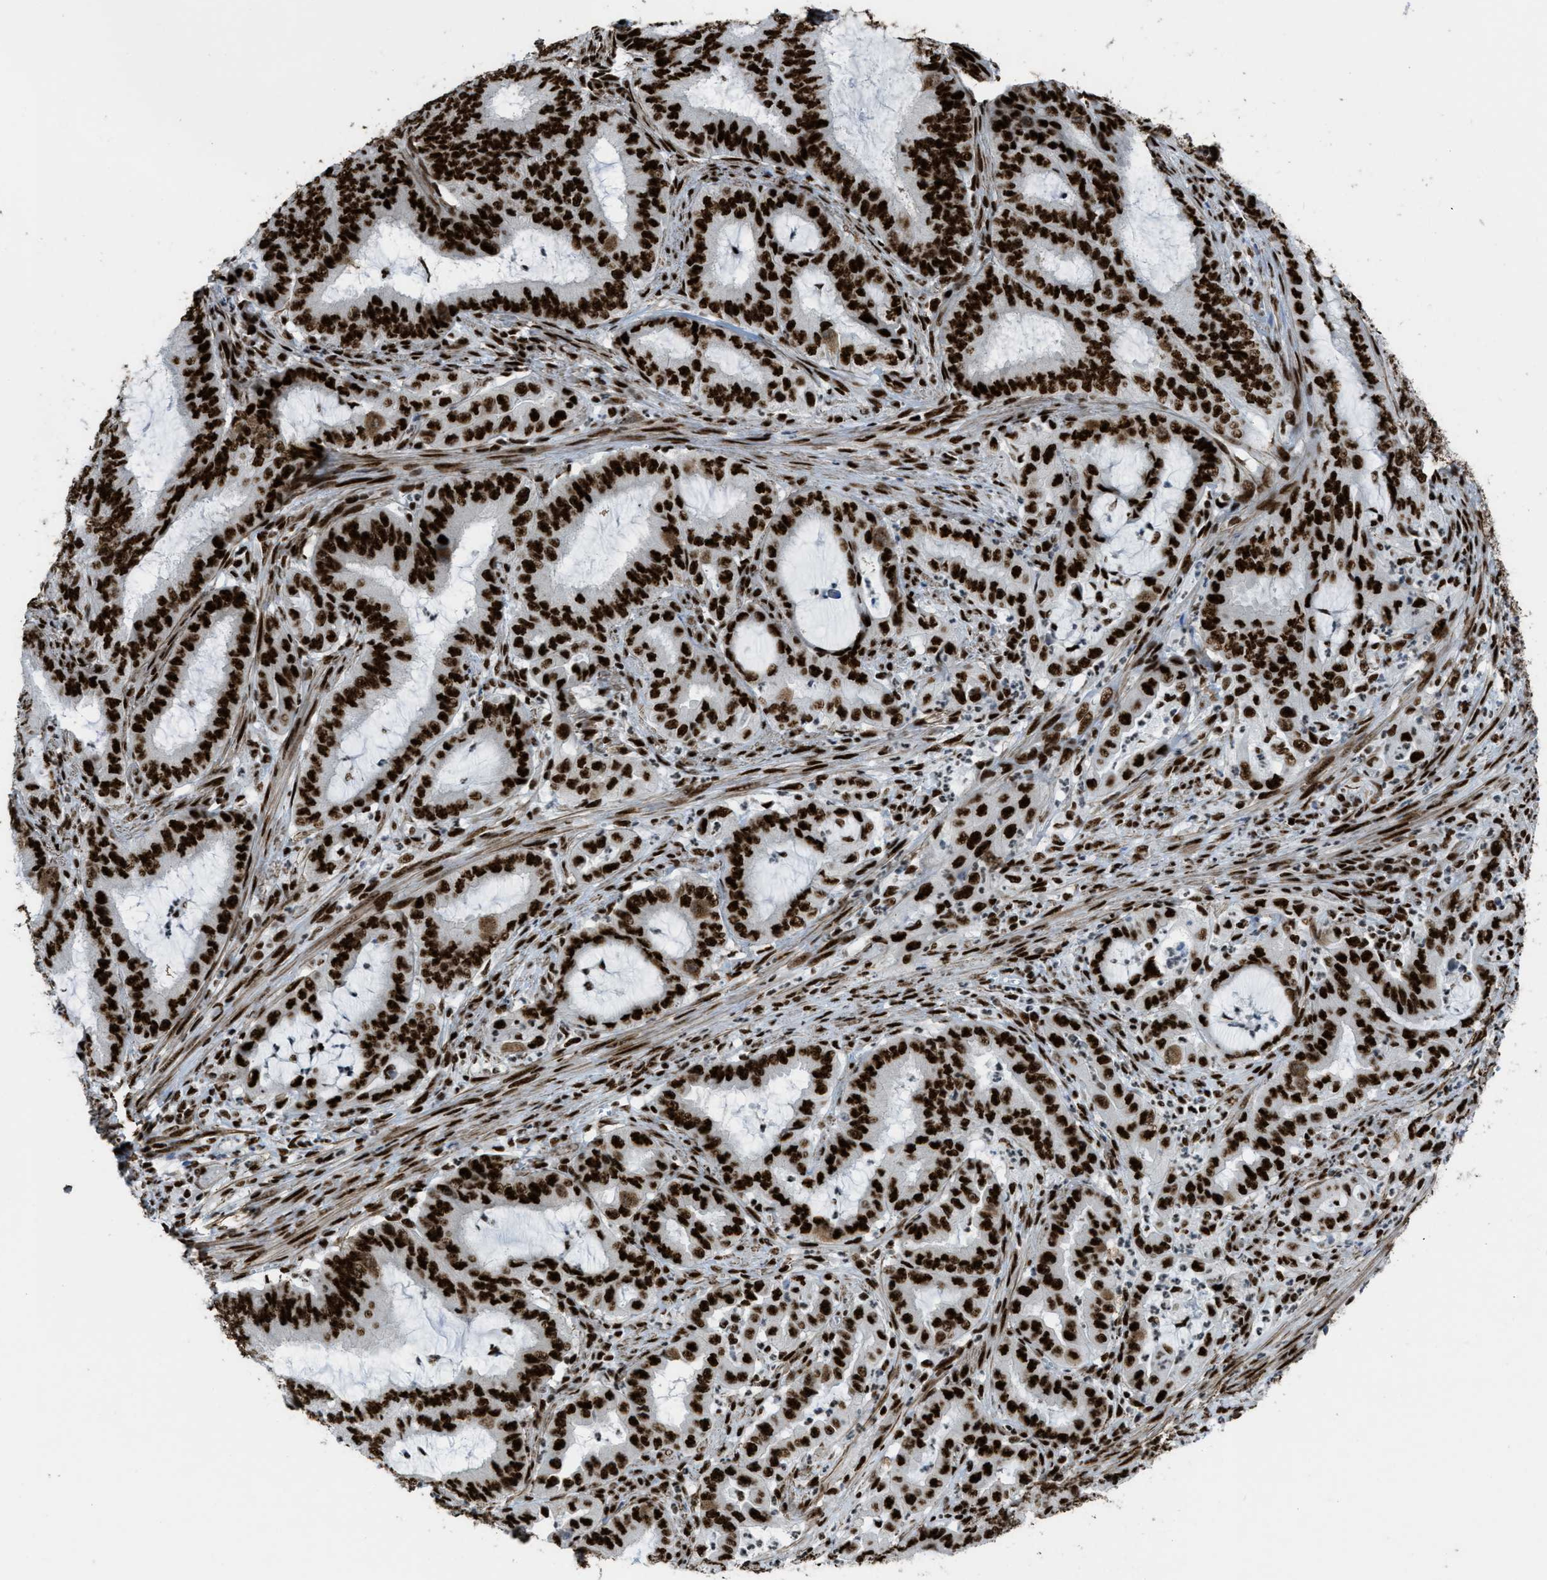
{"staining": {"intensity": "strong", "quantity": ">75%", "location": "nuclear"}, "tissue": "endometrial cancer", "cell_type": "Tumor cells", "image_type": "cancer", "snomed": [{"axis": "morphology", "description": "Adenocarcinoma, NOS"}, {"axis": "topography", "description": "Endometrium"}], "caption": "Tumor cells reveal strong nuclear expression in approximately >75% of cells in endometrial adenocarcinoma.", "gene": "ZNF207", "patient": {"sex": "female", "age": 70}}